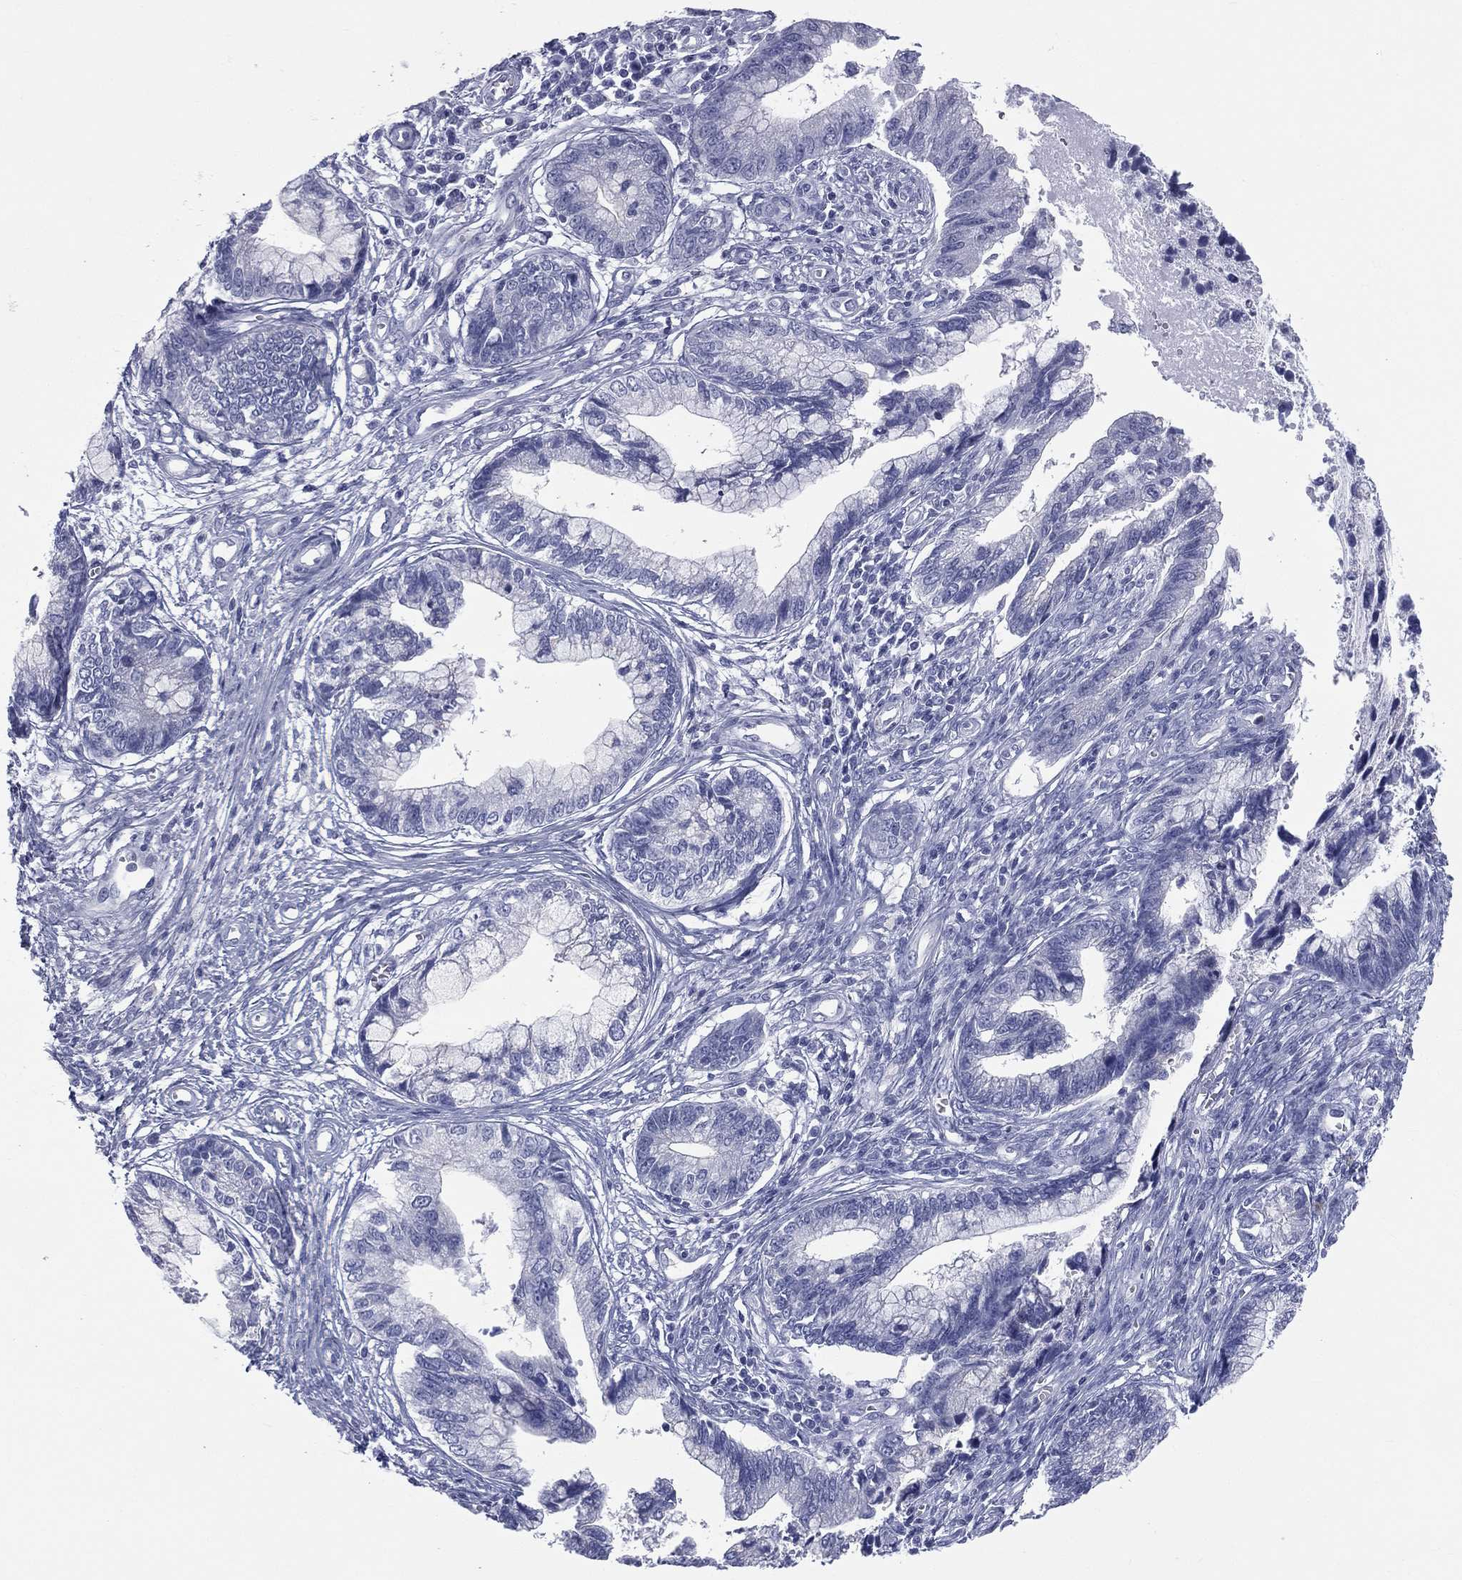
{"staining": {"intensity": "negative", "quantity": "none", "location": "none"}, "tissue": "cervical cancer", "cell_type": "Tumor cells", "image_type": "cancer", "snomed": [{"axis": "morphology", "description": "Adenocarcinoma, NOS"}, {"axis": "topography", "description": "Cervix"}], "caption": "There is no significant staining in tumor cells of adenocarcinoma (cervical).", "gene": "MLN", "patient": {"sex": "female", "age": 44}}